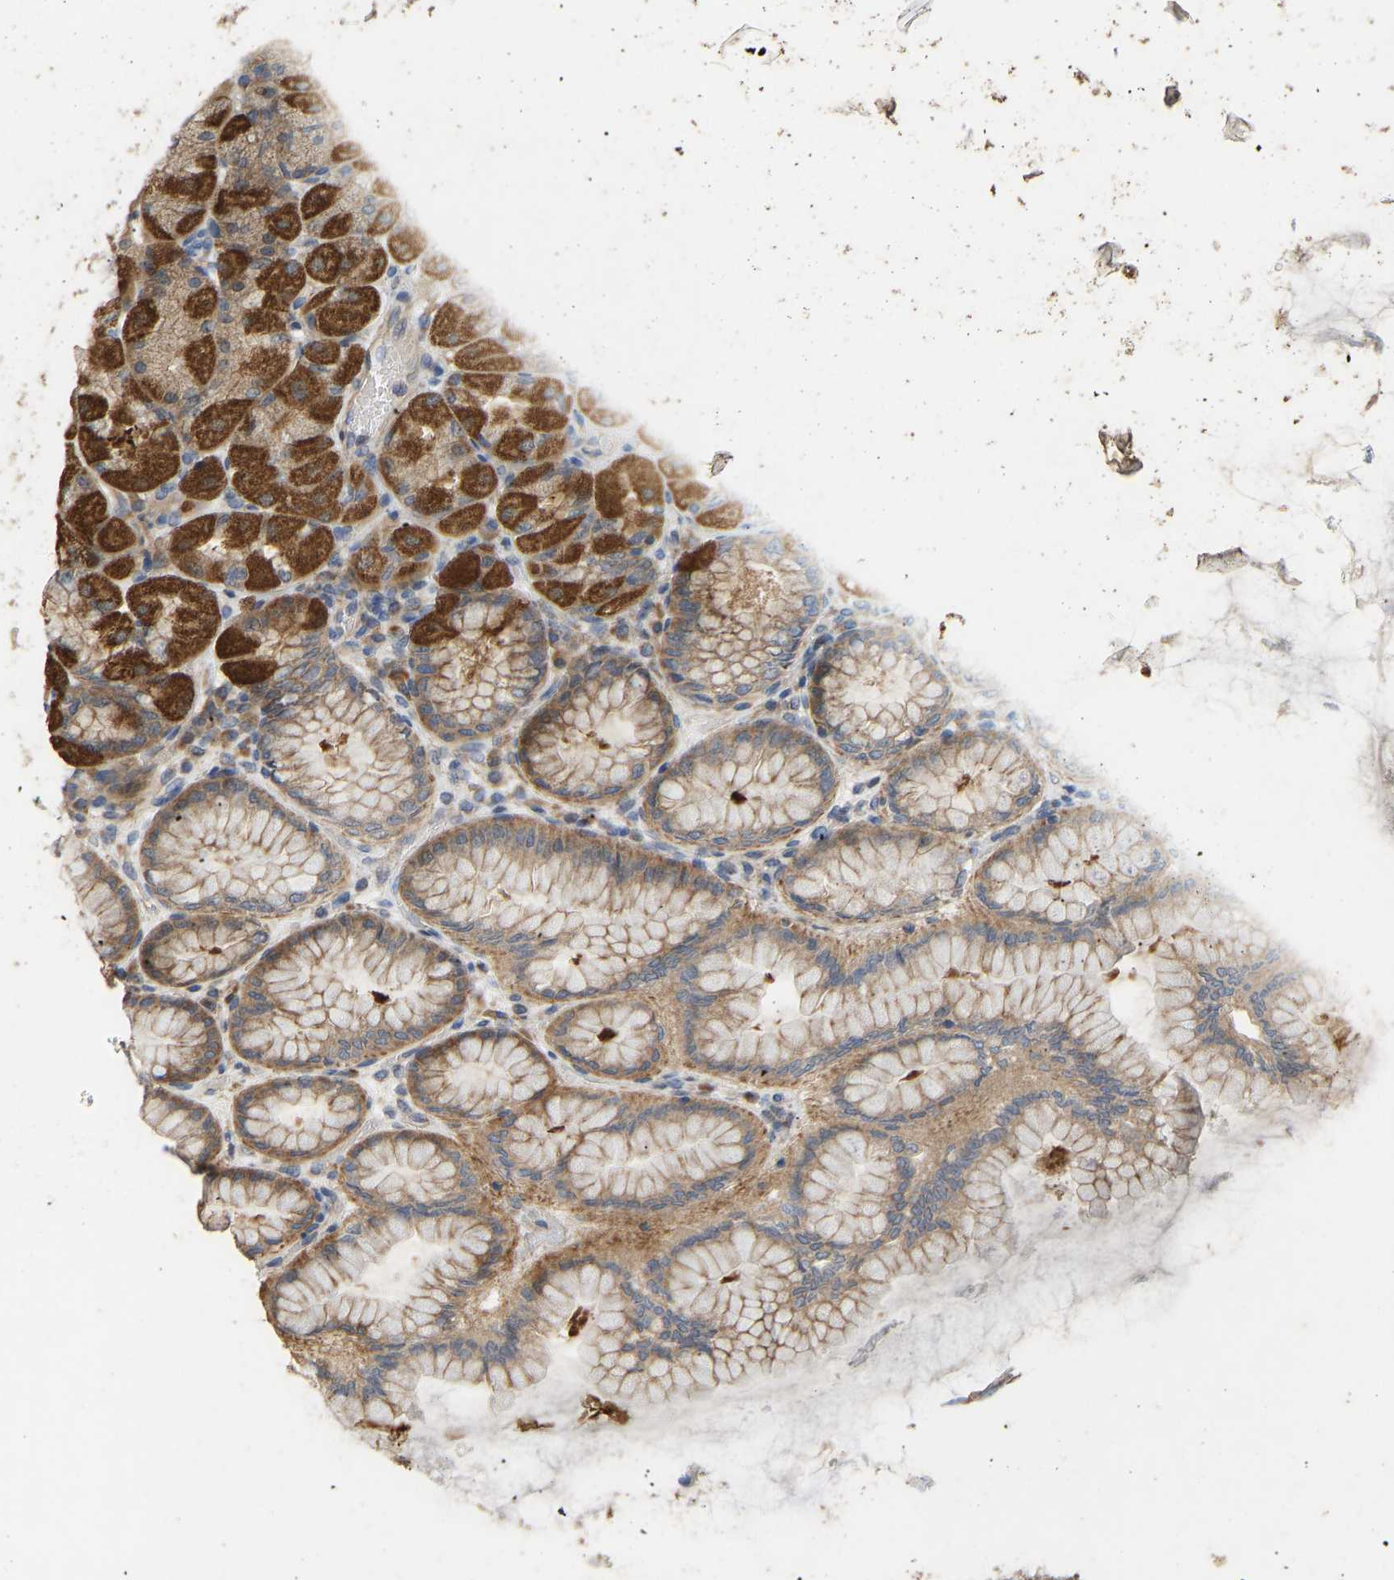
{"staining": {"intensity": "strong", "quantity": ">75%", "location": "cytoplasmic/membranous"}, "tissue": "stomach", "cell_type": "Glandular cells", "image_type": "normal", "snomed": [{"axis": "morphology", "description": "Normal tissue, NOS"}, {"axis": "topography", "description": "Stomach, upper"}], "caption": "Brown immunohistochemical staining in unremarkable human stomach displays strong cytoplasmic/membranous staining in approximately >75% of glandular cells.", "gene": "HACD2", "patient": {"sex": "female", "age": 56}}